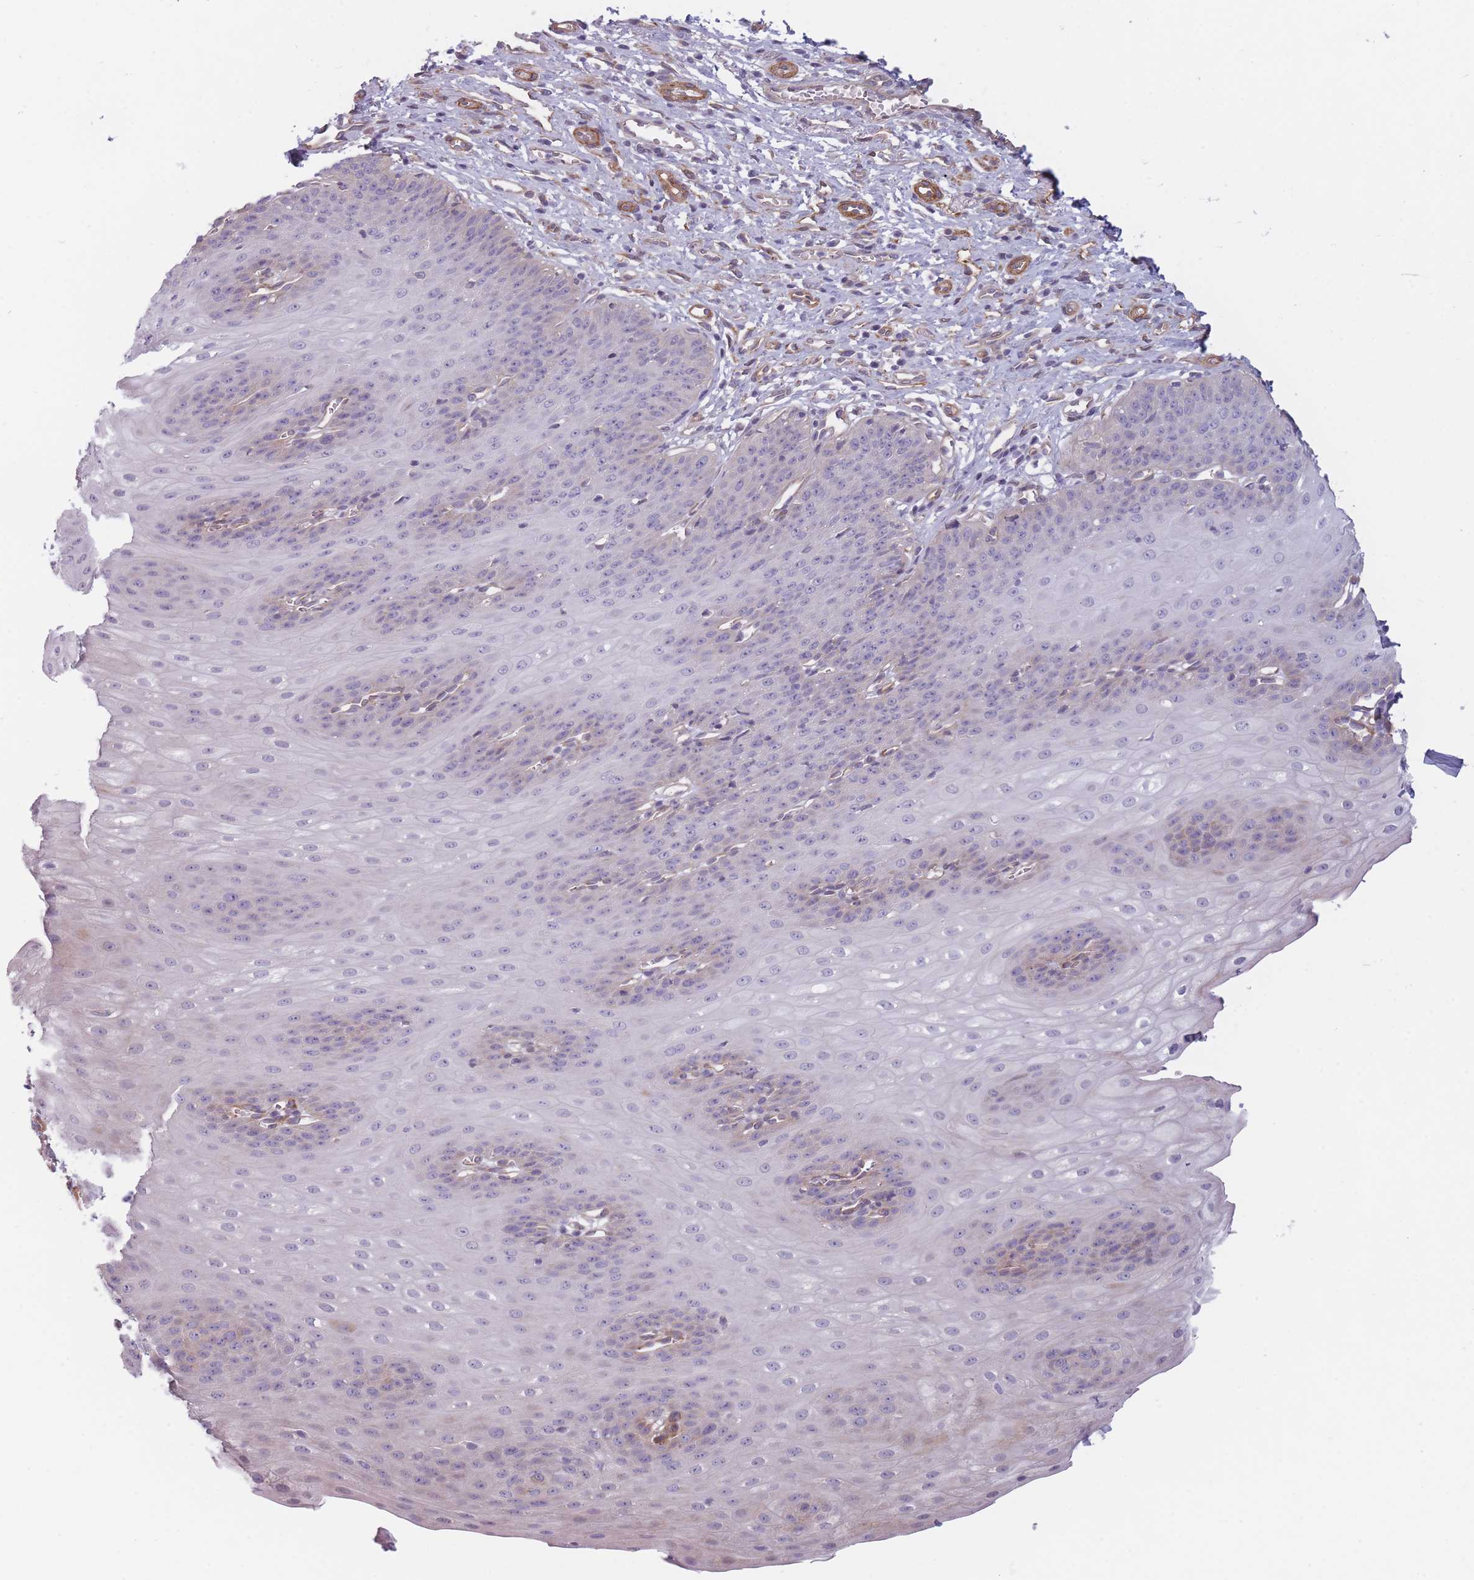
{"staining": {"intensity": "moderate", "quantity": "<25%", "location": "cytoplasmic/membranous"}, "tissue": "esophagus", "cell_type": "Squamous epithelial cells", "image_type": "normal", "snomed": [{"axis": "morphology", "description": "Normal tissue, NOS"}, {"axis": "topography", "description": "Esophagus"}], "caption": "Immunohistochemical staining of normal human esophagus shows low levels of moderate cytoplasmic/membranous positivity in approximately <25% of squamous epithelial cells.", "gene": "SLC7A6", "patient": {"sex": "male", "age": 71}}